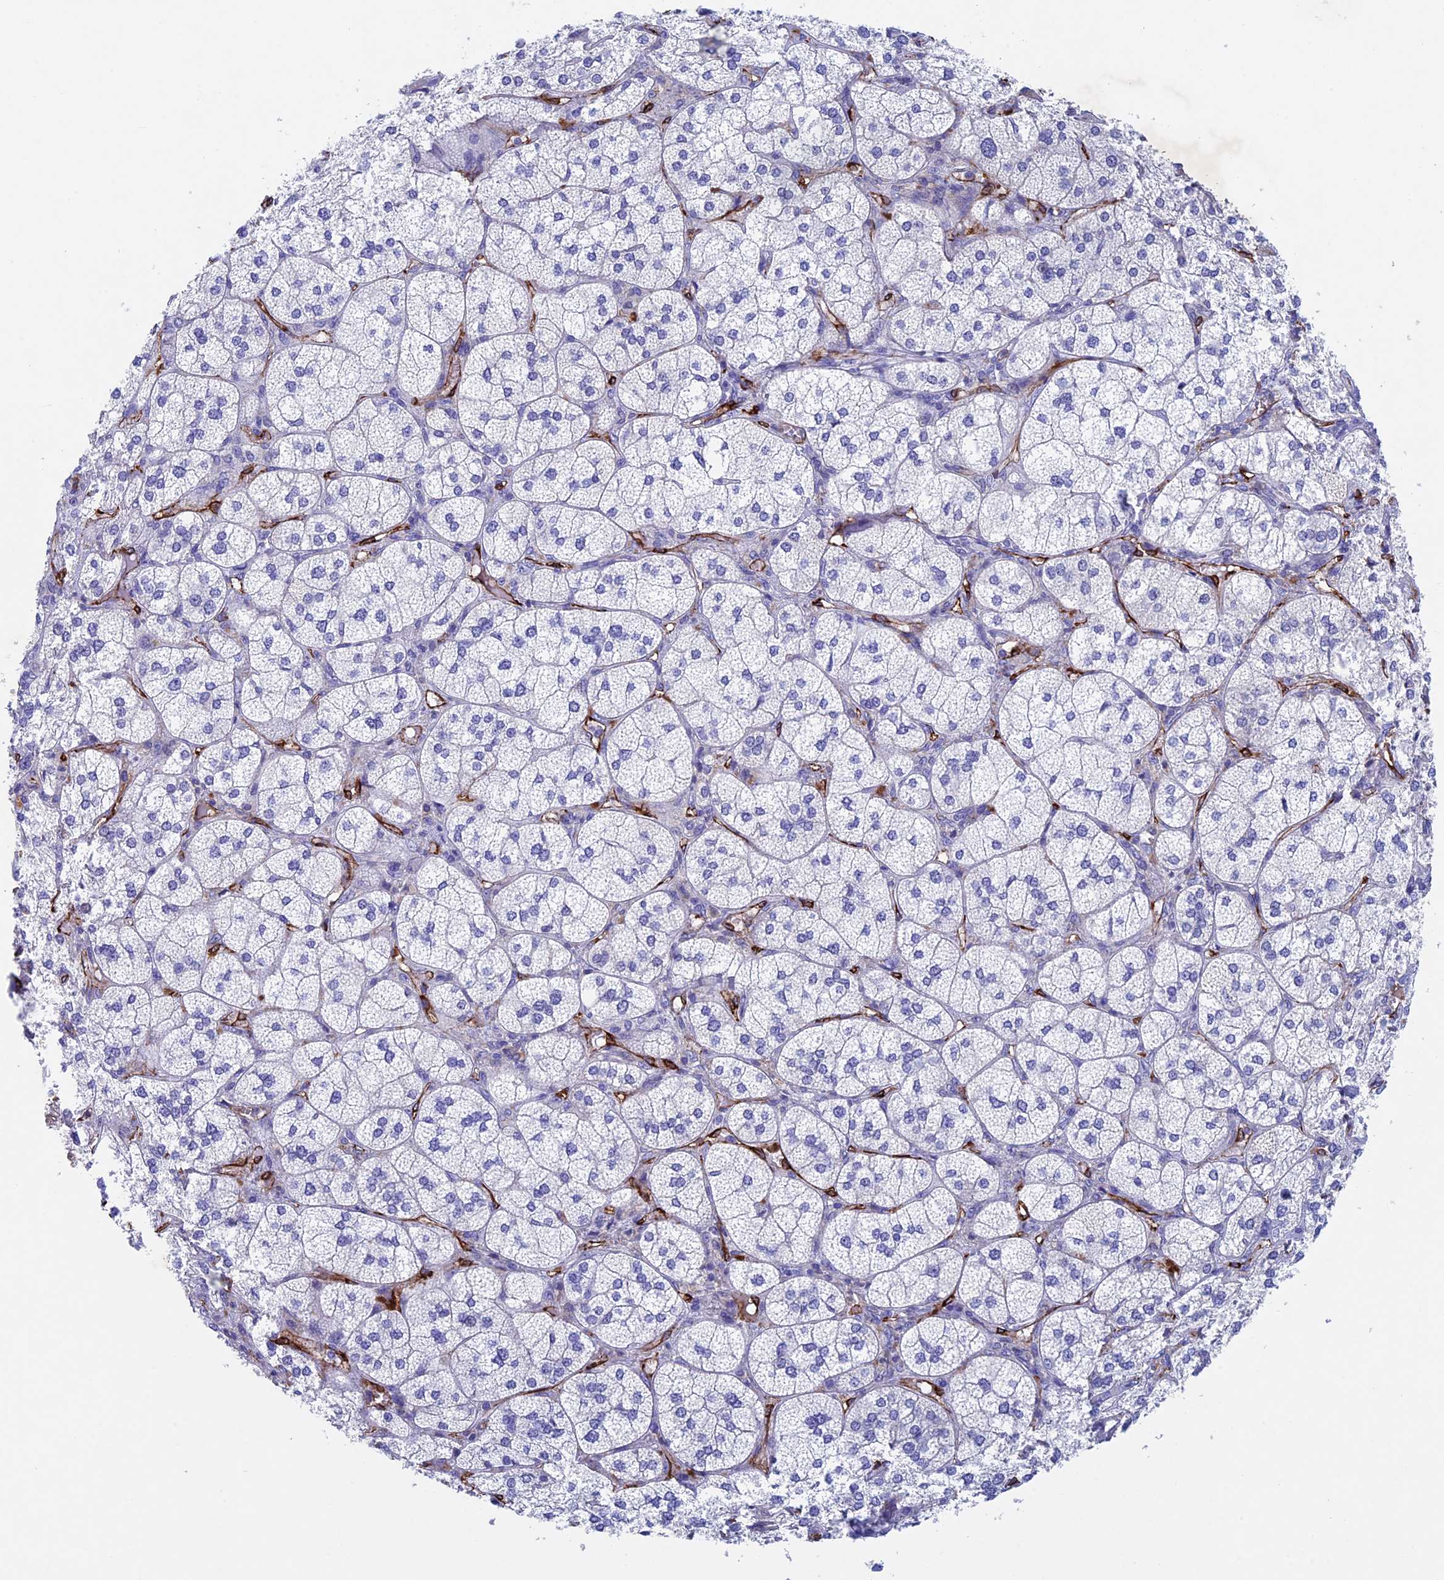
{"staining": {"intensity": "moderate", "quantity": "<25%", "location": "cytoplasmic/membranous"}, "tissue": "adrenal gland", "cell_type": "Glandular cells", "image_type": "normal", "snomed": [{"axis": "morphology", "description": "Normal tissue, NOS"}, {"axis": "topography", "description": "Adrenal gland"}], "caption": "This is an image of immunohistochemistry staining of benign adrenal gland, which shows moderate positivity in the cytoplasmic/membranous of glandular cells.", "gene": "INSYN1", "patient": {"sex": "female", "age": 61}}